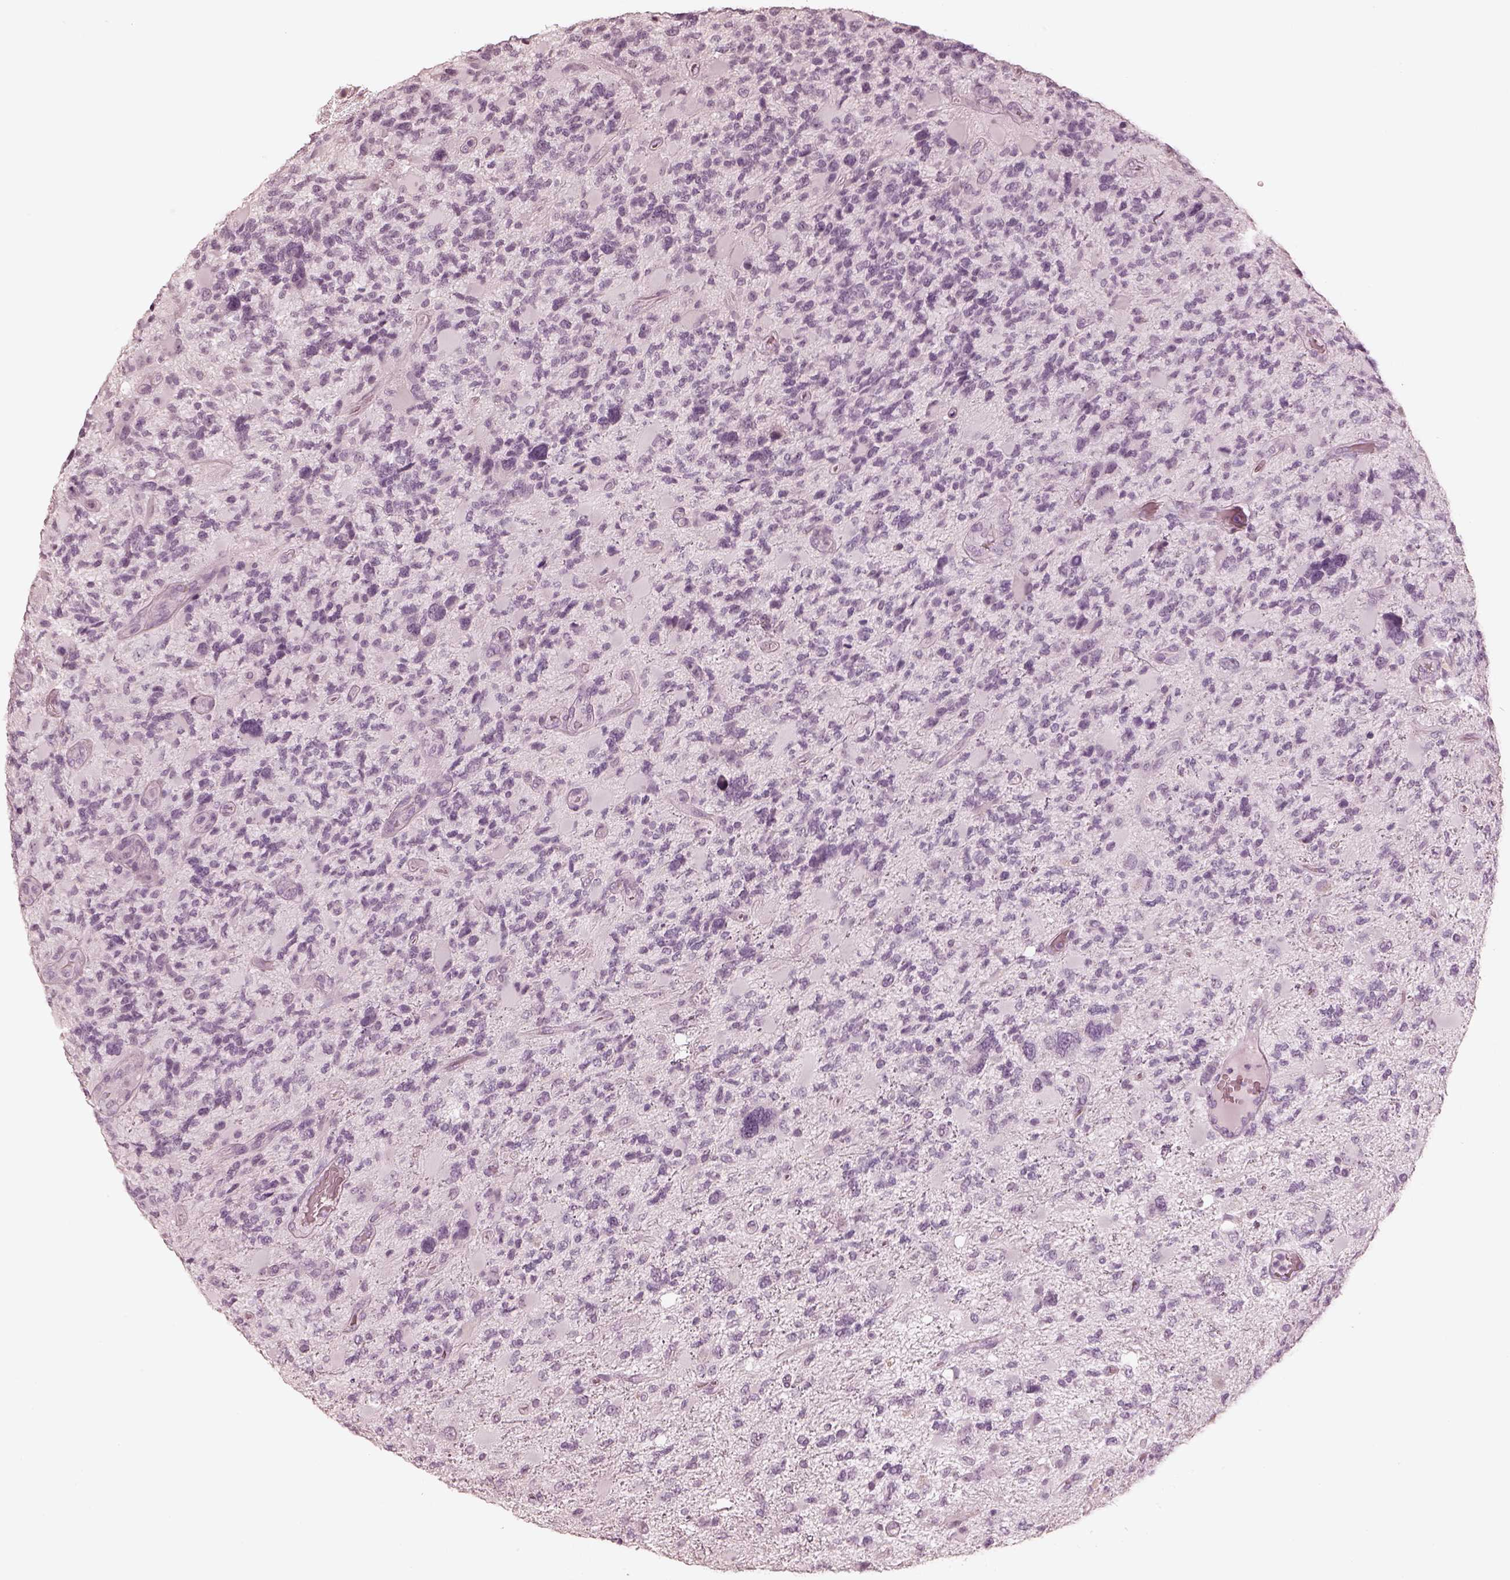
{"staining": {"intensity": "negative", "quantity": "none", "location": "none"}, "tissue": "glioma", "cell_type": "Tumor cells", "image_type": "cancer", "snomed": [{"axis": "morphology", "description": "Glioma, malignant, High grade"}, {"axis": "topography", "description": "Brain"}], "caption": "There is no significant positivity in tumor cells of malignant glioma (high-grade).", "gene": "CALR3", "patient": {"sex": "female", "age": 71}}